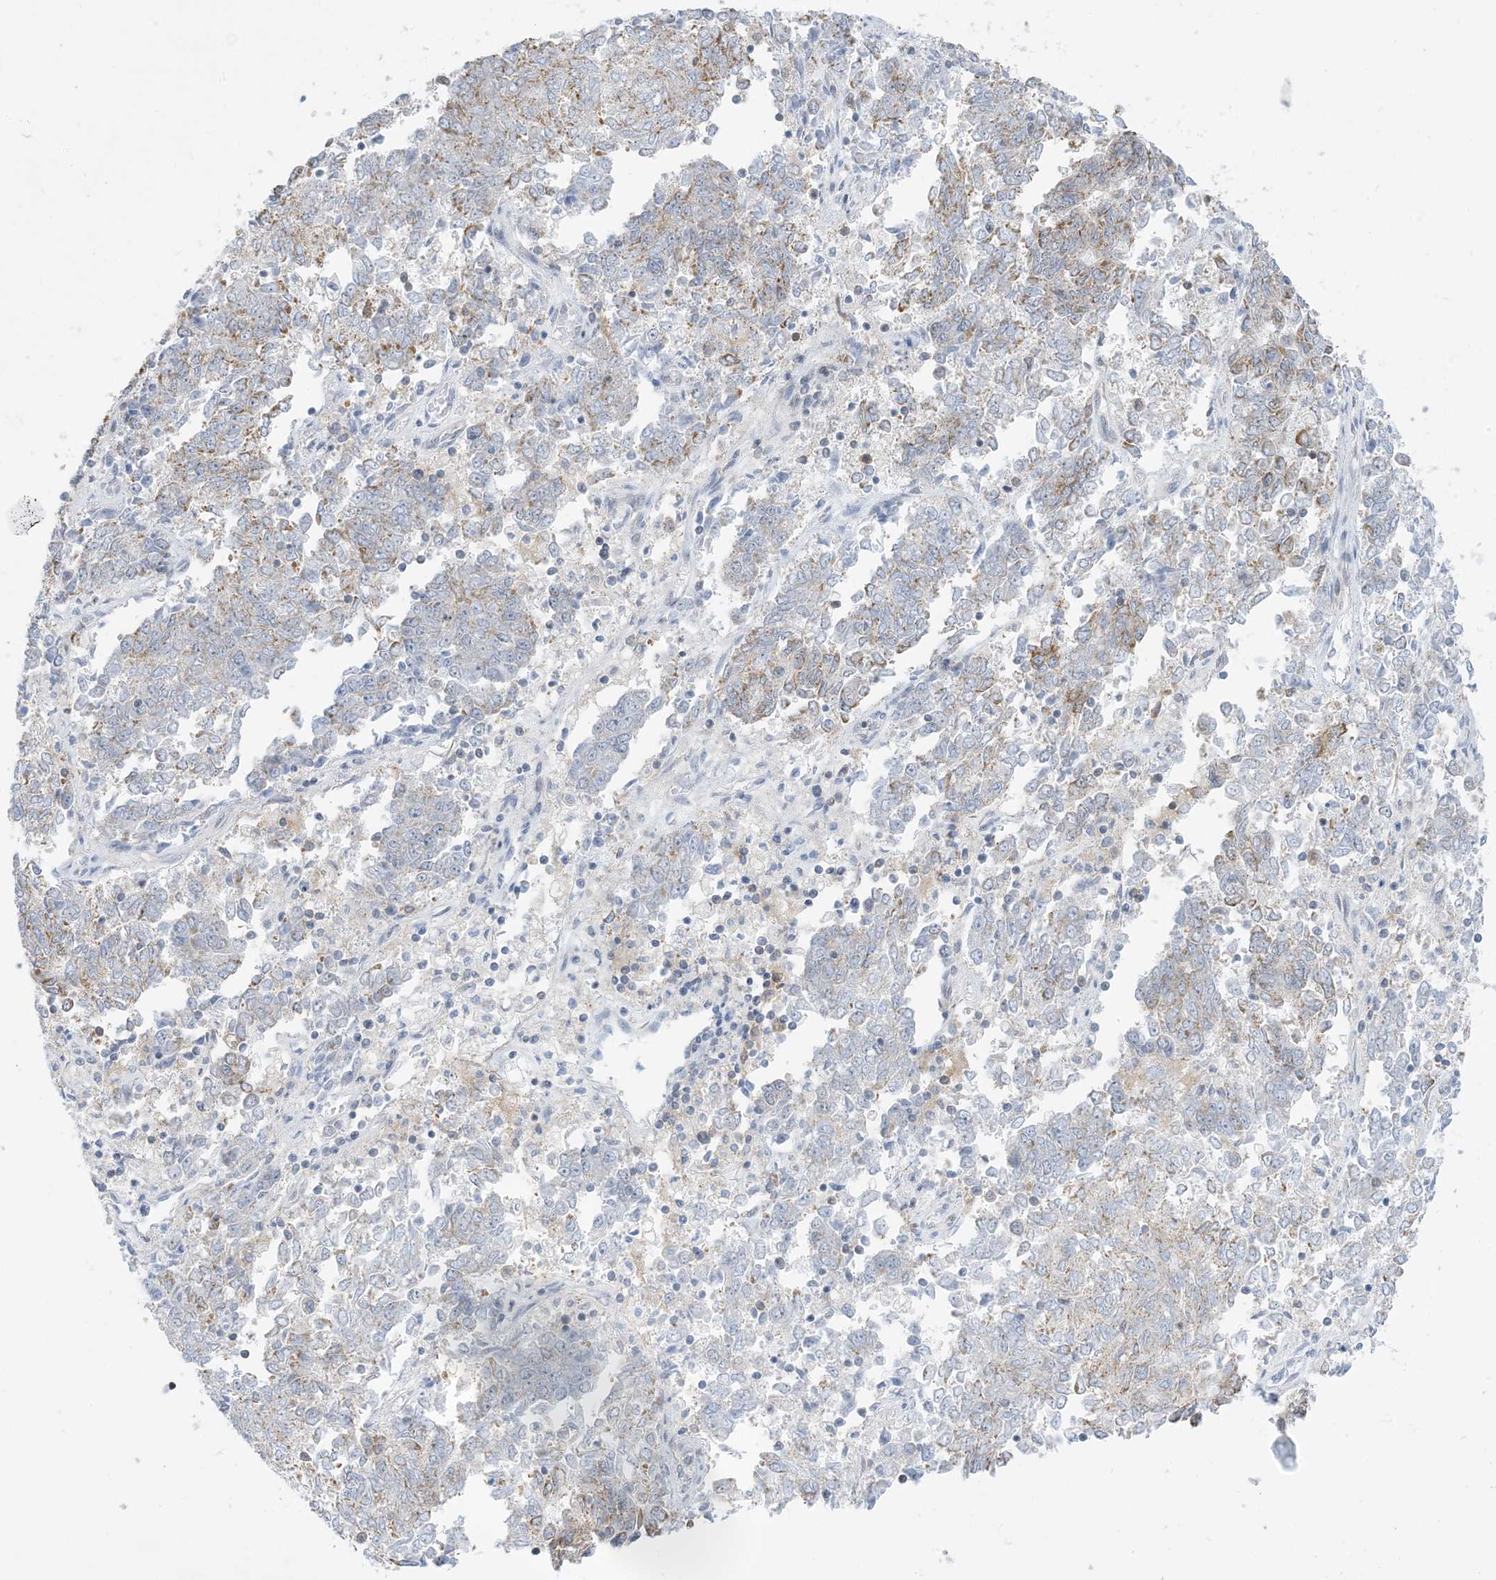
{"staining": {"intensity": "moderate", "quantity": "<25%", "location": "cytoplasmic/membranous"}, "tissue": "endometrial cancer", "cell_type": "Tumor cells", "image_type": "cancer", "snomed": [{"axis": "morphology", "description": "Adenocarcinoma, NOS"}, {"axis": "topography", "description": "Endometrium"}], "caption": "Immunohistochemical staining of endometrial adenocarcinoma exhibits low levels of moderate cytoplasmic/membranous staining in approximately <25% of tumor cells.", "gene": "CASP4", "patient": {"sex": "female", "age": 80}}